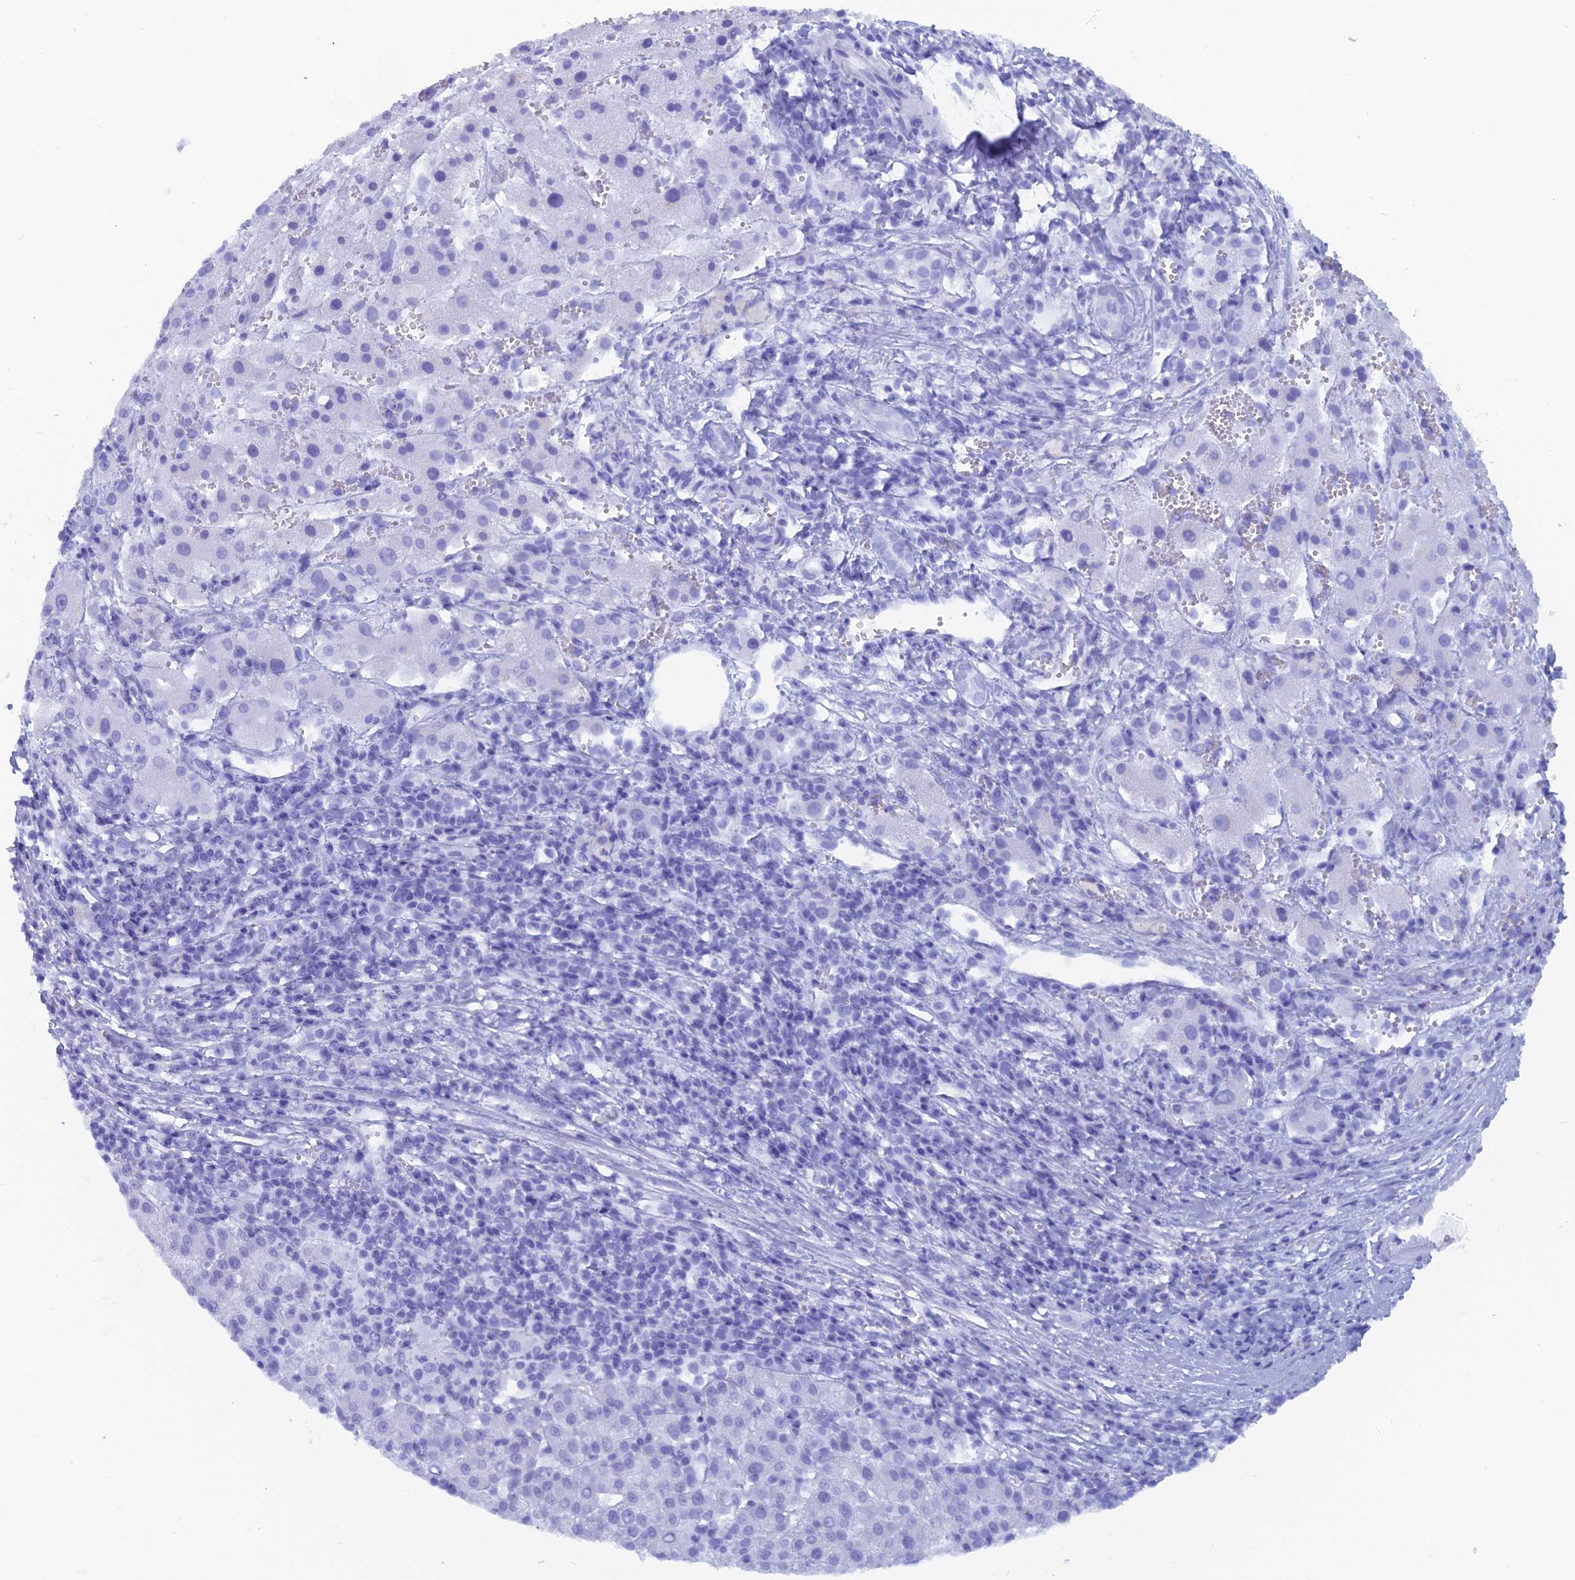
{"staining": {"intensity": "negative", "quantity": "none", "location": "none"}, "tissue": "liver cancer", "cell_type": "Tumor cells", "image_type": "cancer", "snomed": [{"axis": "morphology", "description": "Carcinoma, Hepatocellular, NOS"}, {"axis": "topography", "description": "Liver"}], "caption": "IHC image of neoplastic tissue: liver cancer stained with DAB (3,3'-diaminobenzidine) shows no significant protein expression in tumor cells.", "gene": "CAPS", "patient": {"sex": "female", "age": 58}}